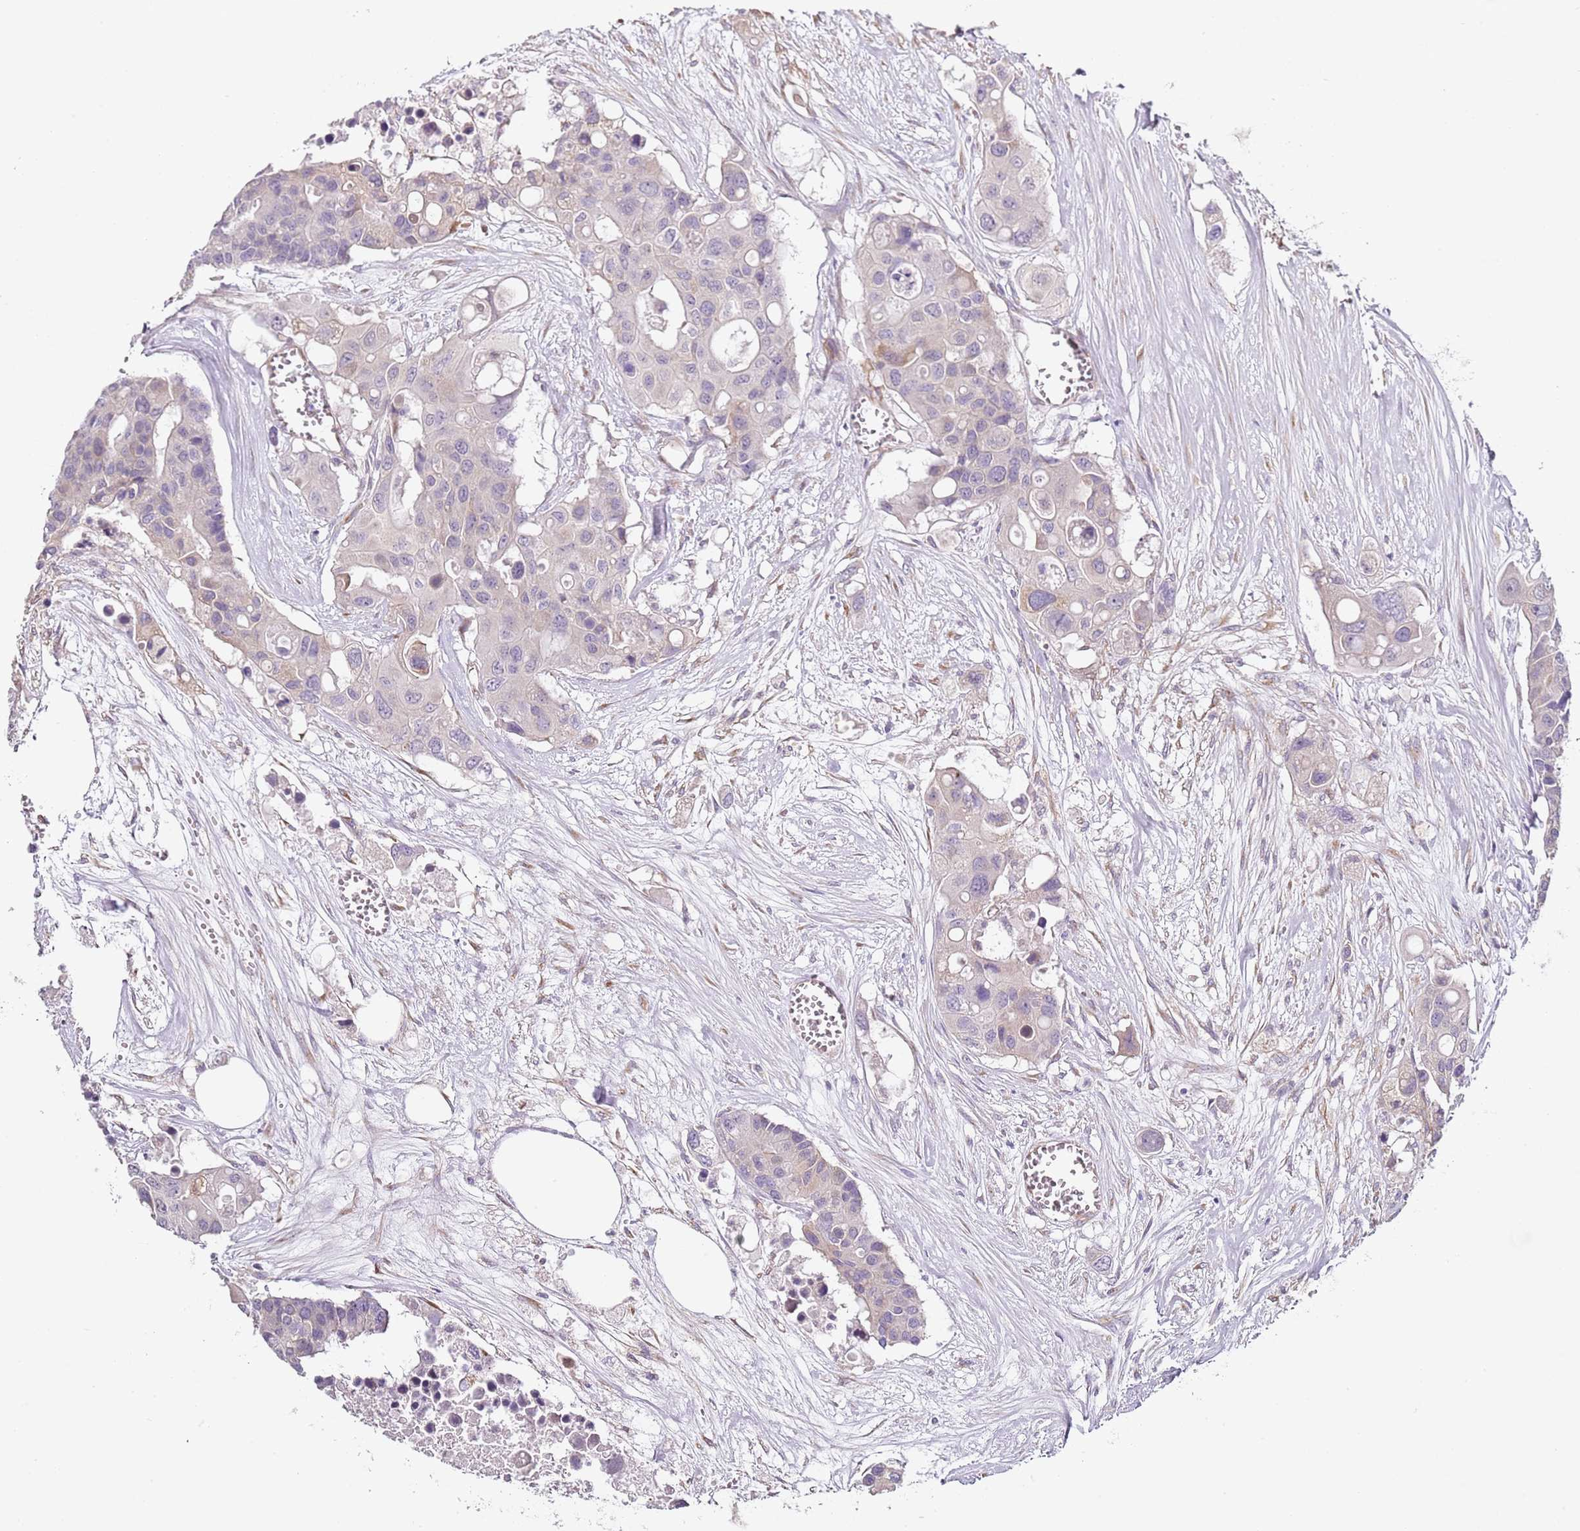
{"staining": {"intensity": "negative", "quantity": "none", "location": "none"}, "tissue": "colorectal cancer", "cell_type": "Tumor cells", "image_type": "cancer", "snomed": [{"axis": "morphology", "description": "Adenocarcinoma, NOS"}, {"axis": "topography", "description": "Colon"}], "caption": "High power microscopy micrograph of an immunohistochemistry (IHC) micrograph of colorectal cancer, revealing no significant positivity in tumor cells. The staining is performed using DAB brown chromogen with nuclei counter-stained in using hematoxylin.", "gene": "TBC1D9", "patient": {"sex": "male", "age": 77}}